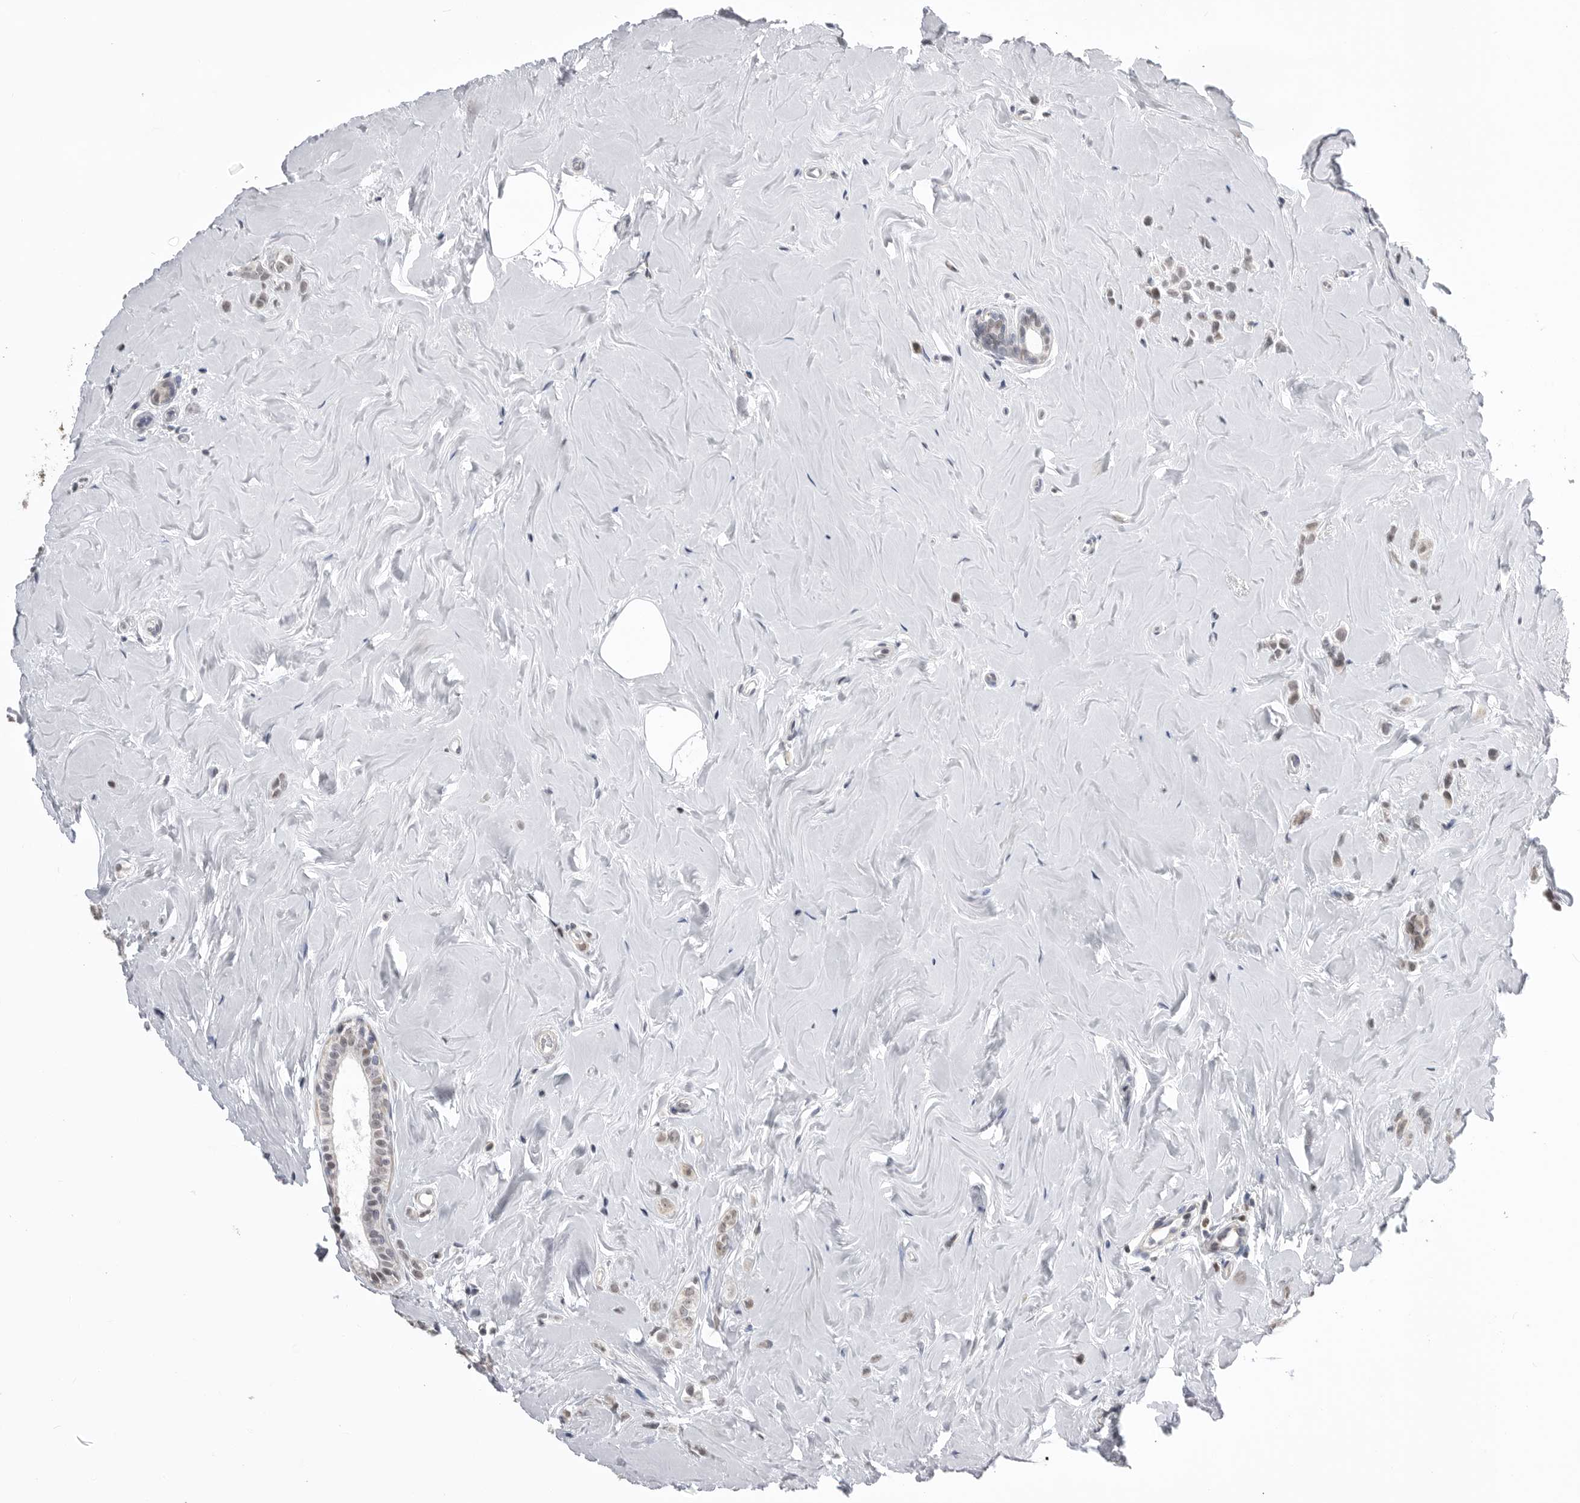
{"staining": {"intensity": "weak", "quantity": ">75%", "location": "cytoplasmic/membranous,nuclear"}, "tissue": "breast cancer", "cell_type": "Tumor cells", "image_type": "cancer", "snomed": [{"axis": "morphology", "description": "Lobular carcinoma"}, {"axis": "topography", "description": "Breast"}], "caption": "Immunohistochemical staining of human lobular carcinoma (breast) demonstrates weak cytoplasmic/membranous and nuclear protein positivity in about >75% of tumor cells.", "gene": "SMARCC1", "patient": {"sex": "female", "age": 47}}